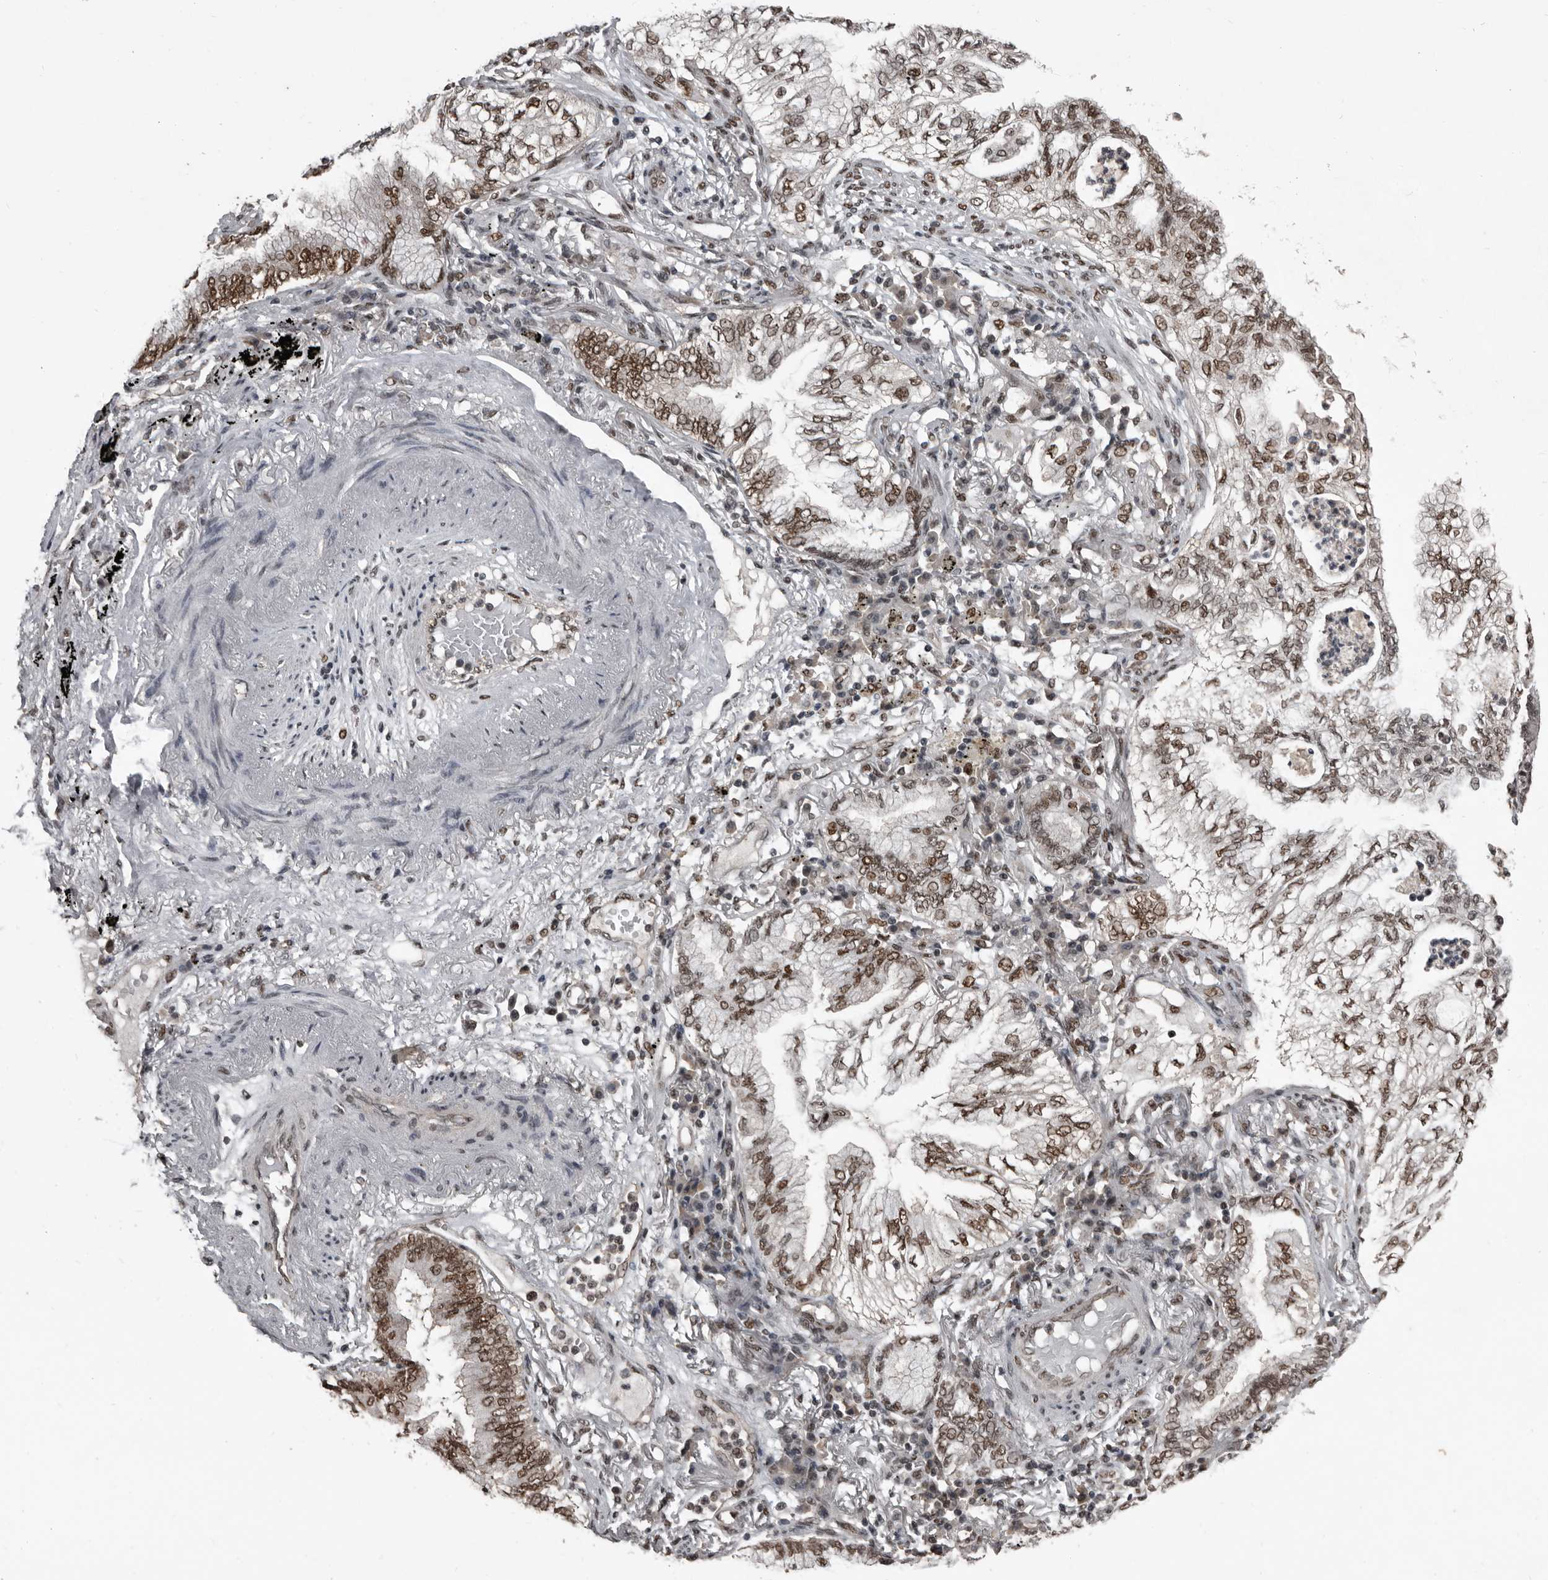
{"staining": {"intensity": "moderate", "quantity": ">75%", "location": "nuclear"}, "tissue": "lung cancer", "cell_type": "Tumor cells", "image_type": "cancer", "snomed": [{"axis": "morphology", "description": "Adenocarcinoma, NOS"}, {"axis": "topography", "description": "Lung"}], "caption": "About >75% of tumor cells in lung cancer reveal moderate nuclear protein expression as visualized by brown immunohistochemical staining.", "gene": "CHD1L", "patient": {"sex": "female", "age": 70}}